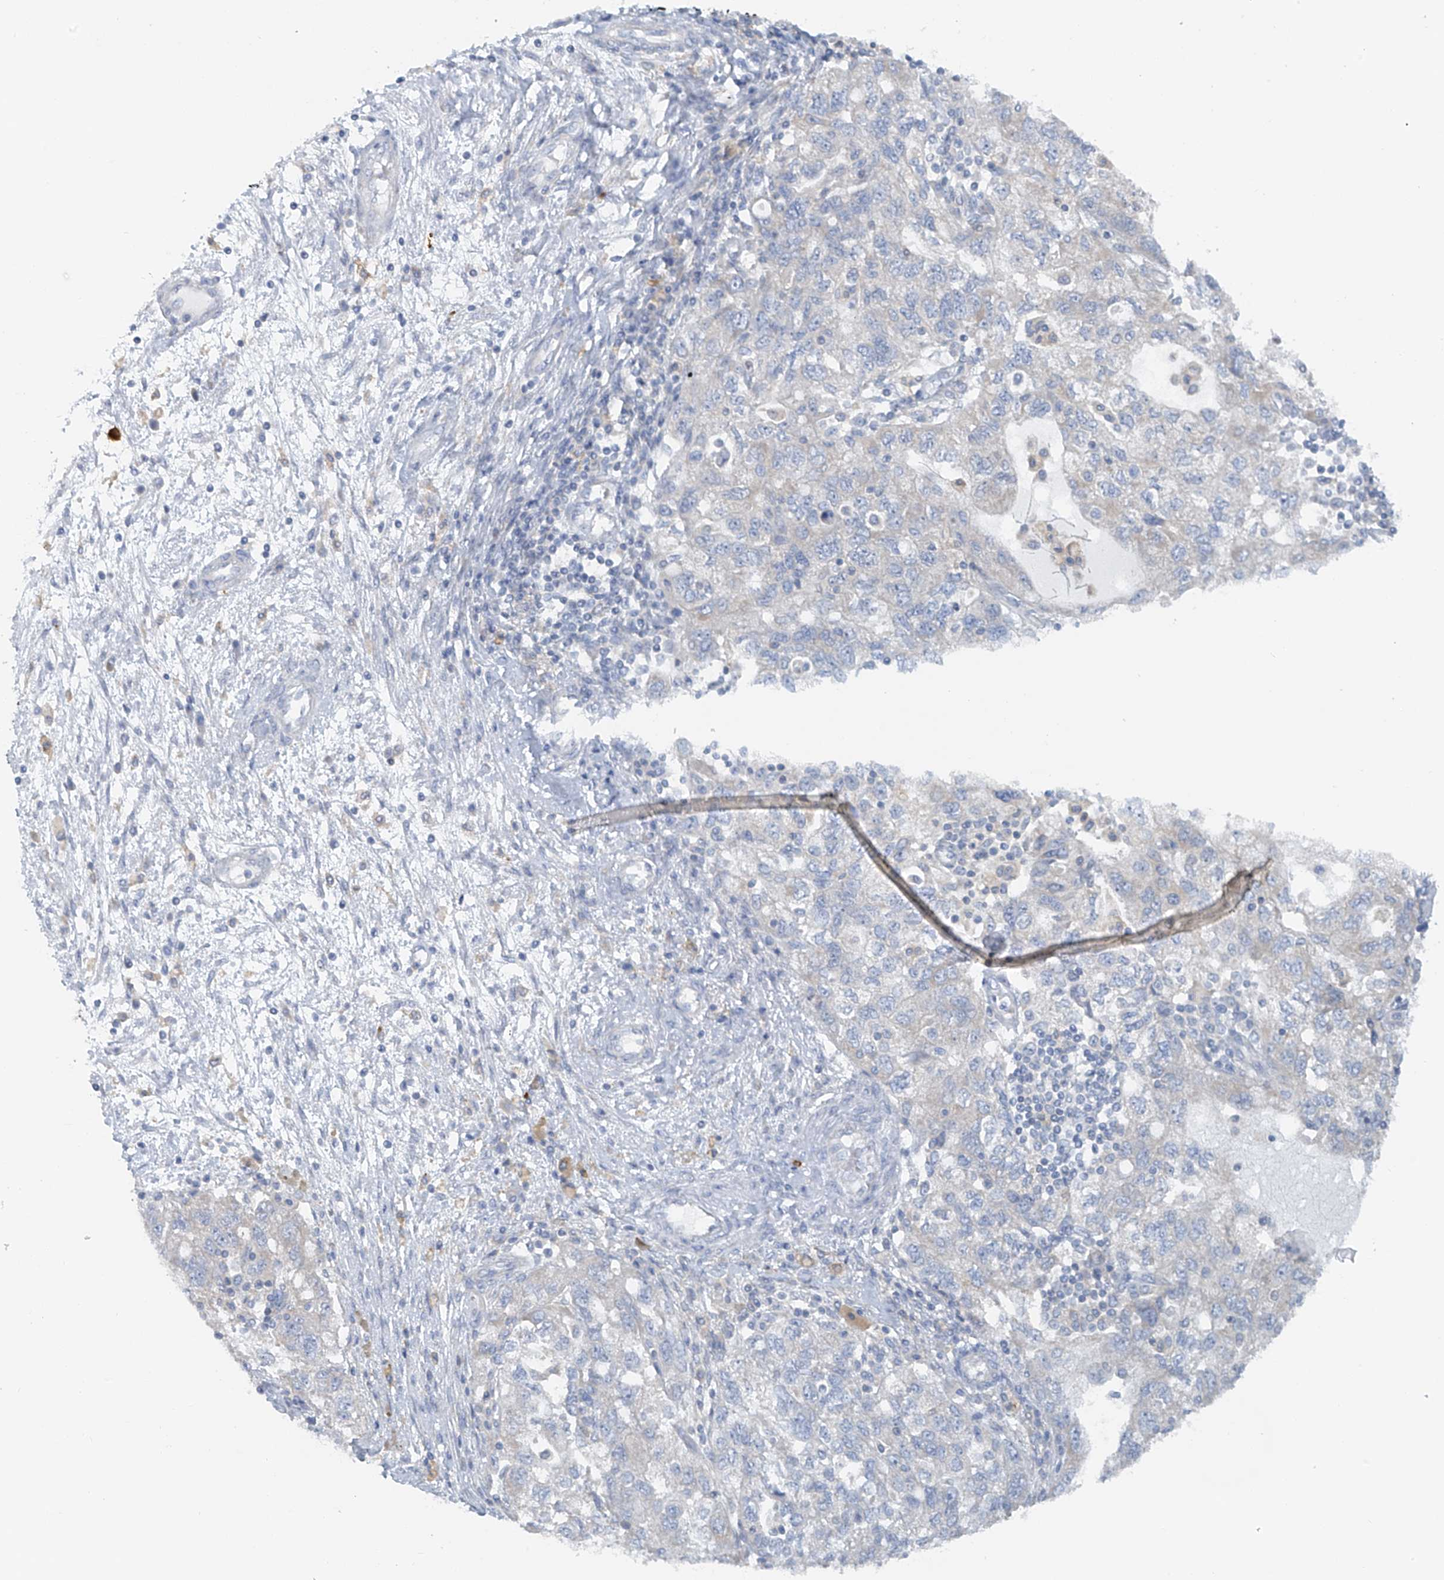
{"staining": {"intensity": "negative", "quantity": "none", "location": "none"}, "tissue": "ovarian cancer", "cell_type": "Tumor cells", "image_type": "cancer", "snomed": [{"axis": "morphology", "description": "Carcinoma, NOS"}, {"axis": "morphology", "description": "Cystadenocarcinoma, serous, NOS"}, {"axis": "topography", "description": "Ovary"}], "caption": "Protein analysis of serous cystadenocarcinoma (ovarian) shows no significant staining in tumor cells.", "gene": "POMGNT2", "patient": {"sex": "female", "age": 69}}